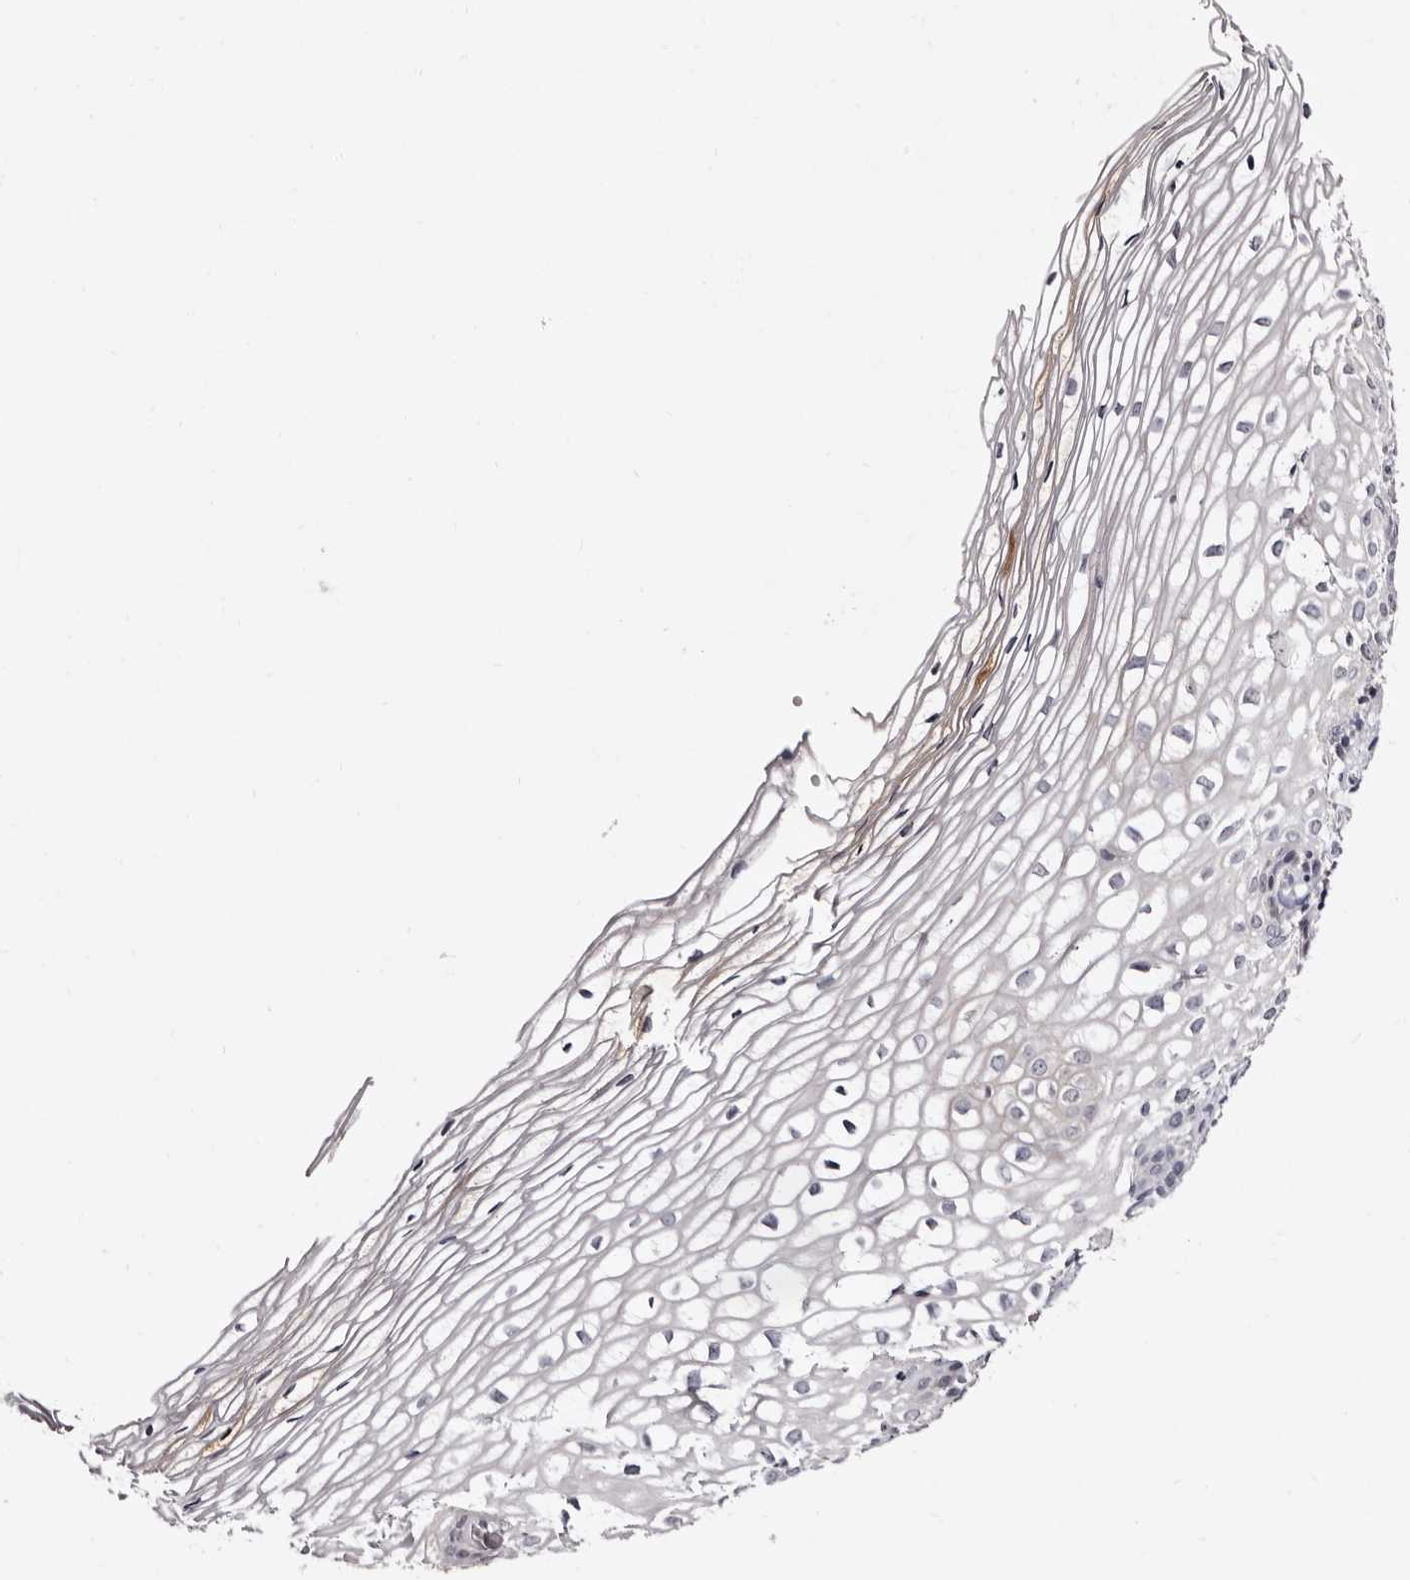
{"staining": {"intensity": "negative", "quantity": "none", "location": "none"}, "tissue": "cervix", "cell_type": "Glandular cells", "image_type": "normal", "snomed": [{"axis": "morphology", "description": "Normal tissue, NOS"}, {"axis": "topography", "description": "Cervix"}], "caption": "IHC micrograph of unremarkable cervix stained for a protein (brown), which exhibits no positivity in glandular cells. Brightfield microscopy of immunohistochemistry stained with DAB (3,3'-diaminobenzidine) (brown) and hematoxylin (blue), captured at high magnification.", "gene": "BPGM", "patient": {"sex": "female", "age": 27}}